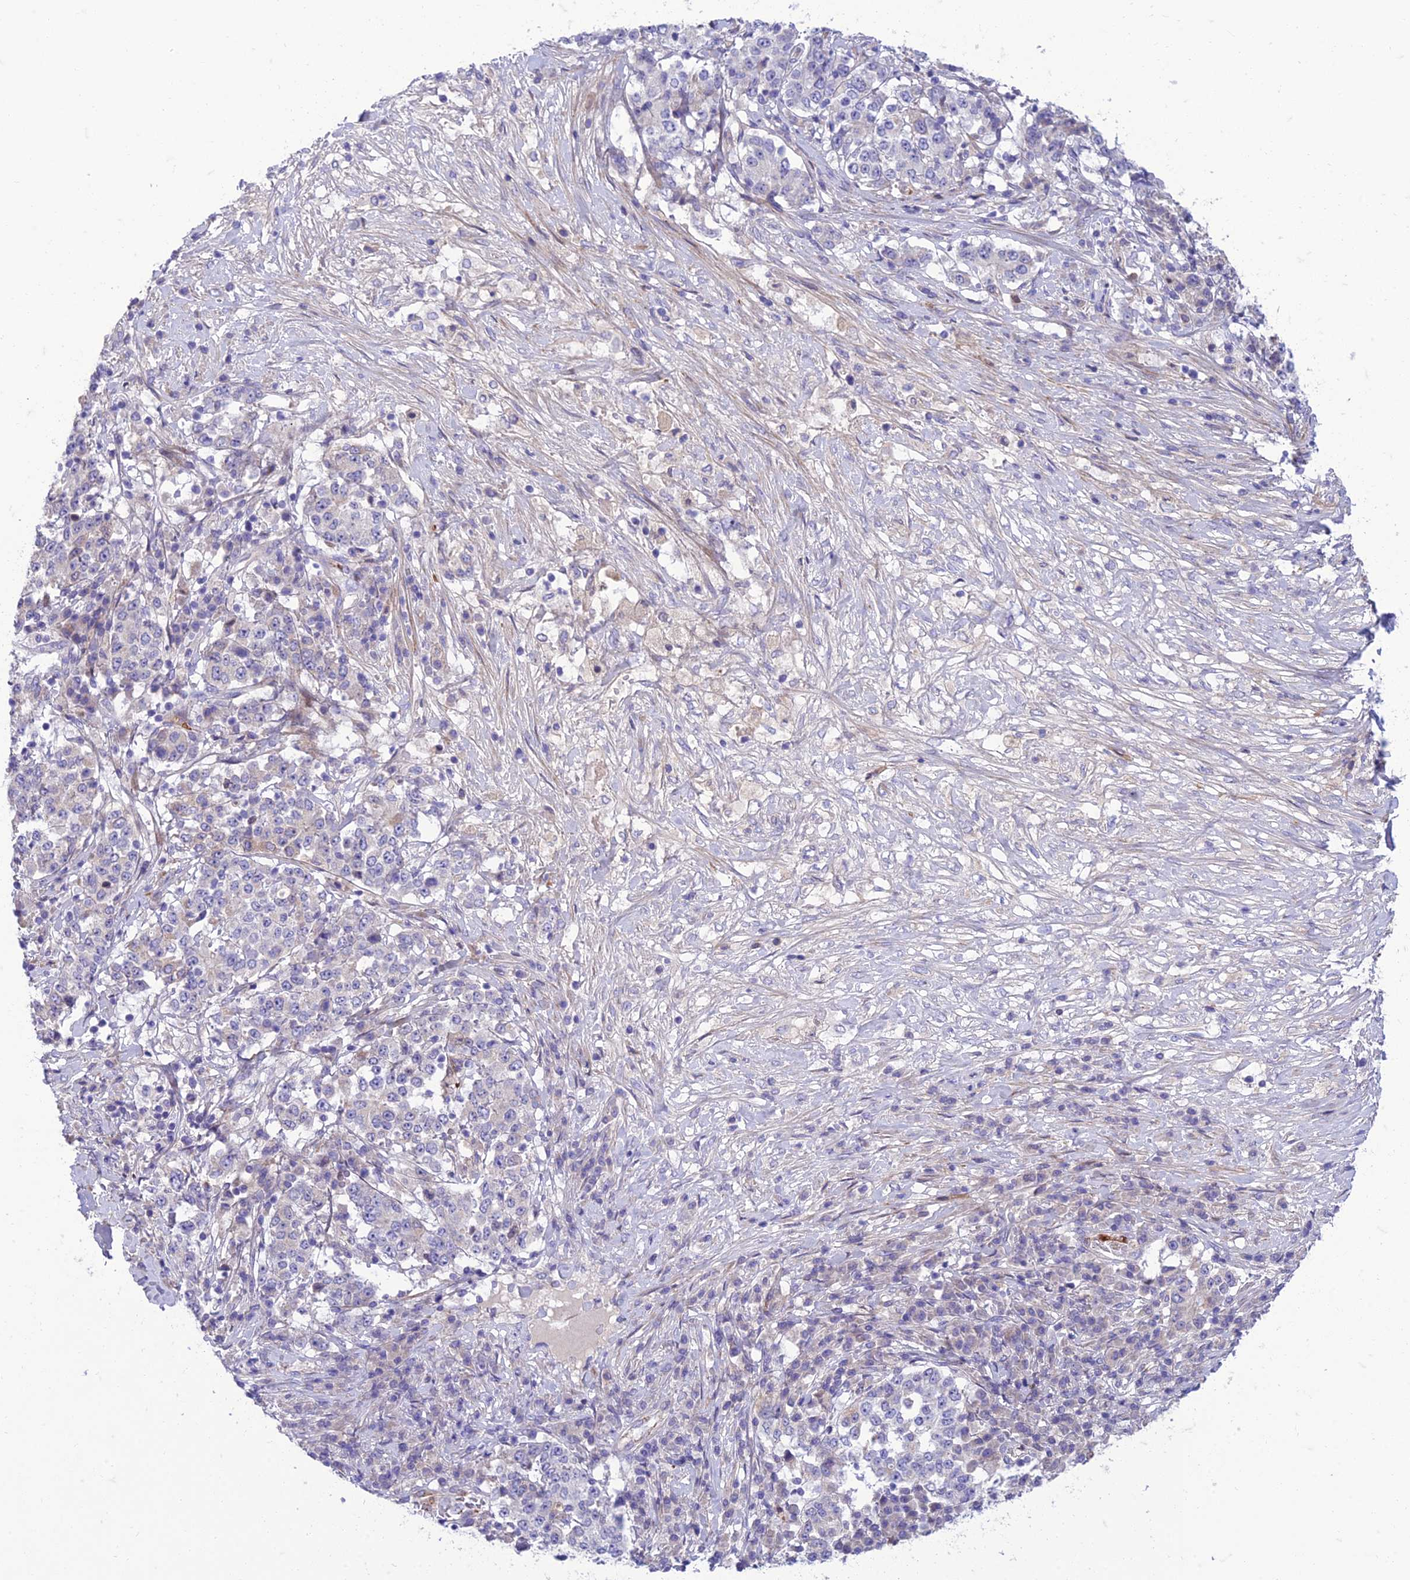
{"staining": {"intensity": "negative", "quantity": "none", "location": "none"}, "tissue": "stomach cancer", "cell_type": "Tumor cells", "image_type": "cancer", "snomed": [{"axis": "morphology", "description": "Adenocarcinoma, NOS"}, {"axis": "topography", "description": "Stomach"}], "caption": "Human adenocarcinoma (stomach) stained for a protein using IHC reveals no expression in tumor cells.", "gene": "SEL1L3", "patient": {"sex": "male", "age": 59}}